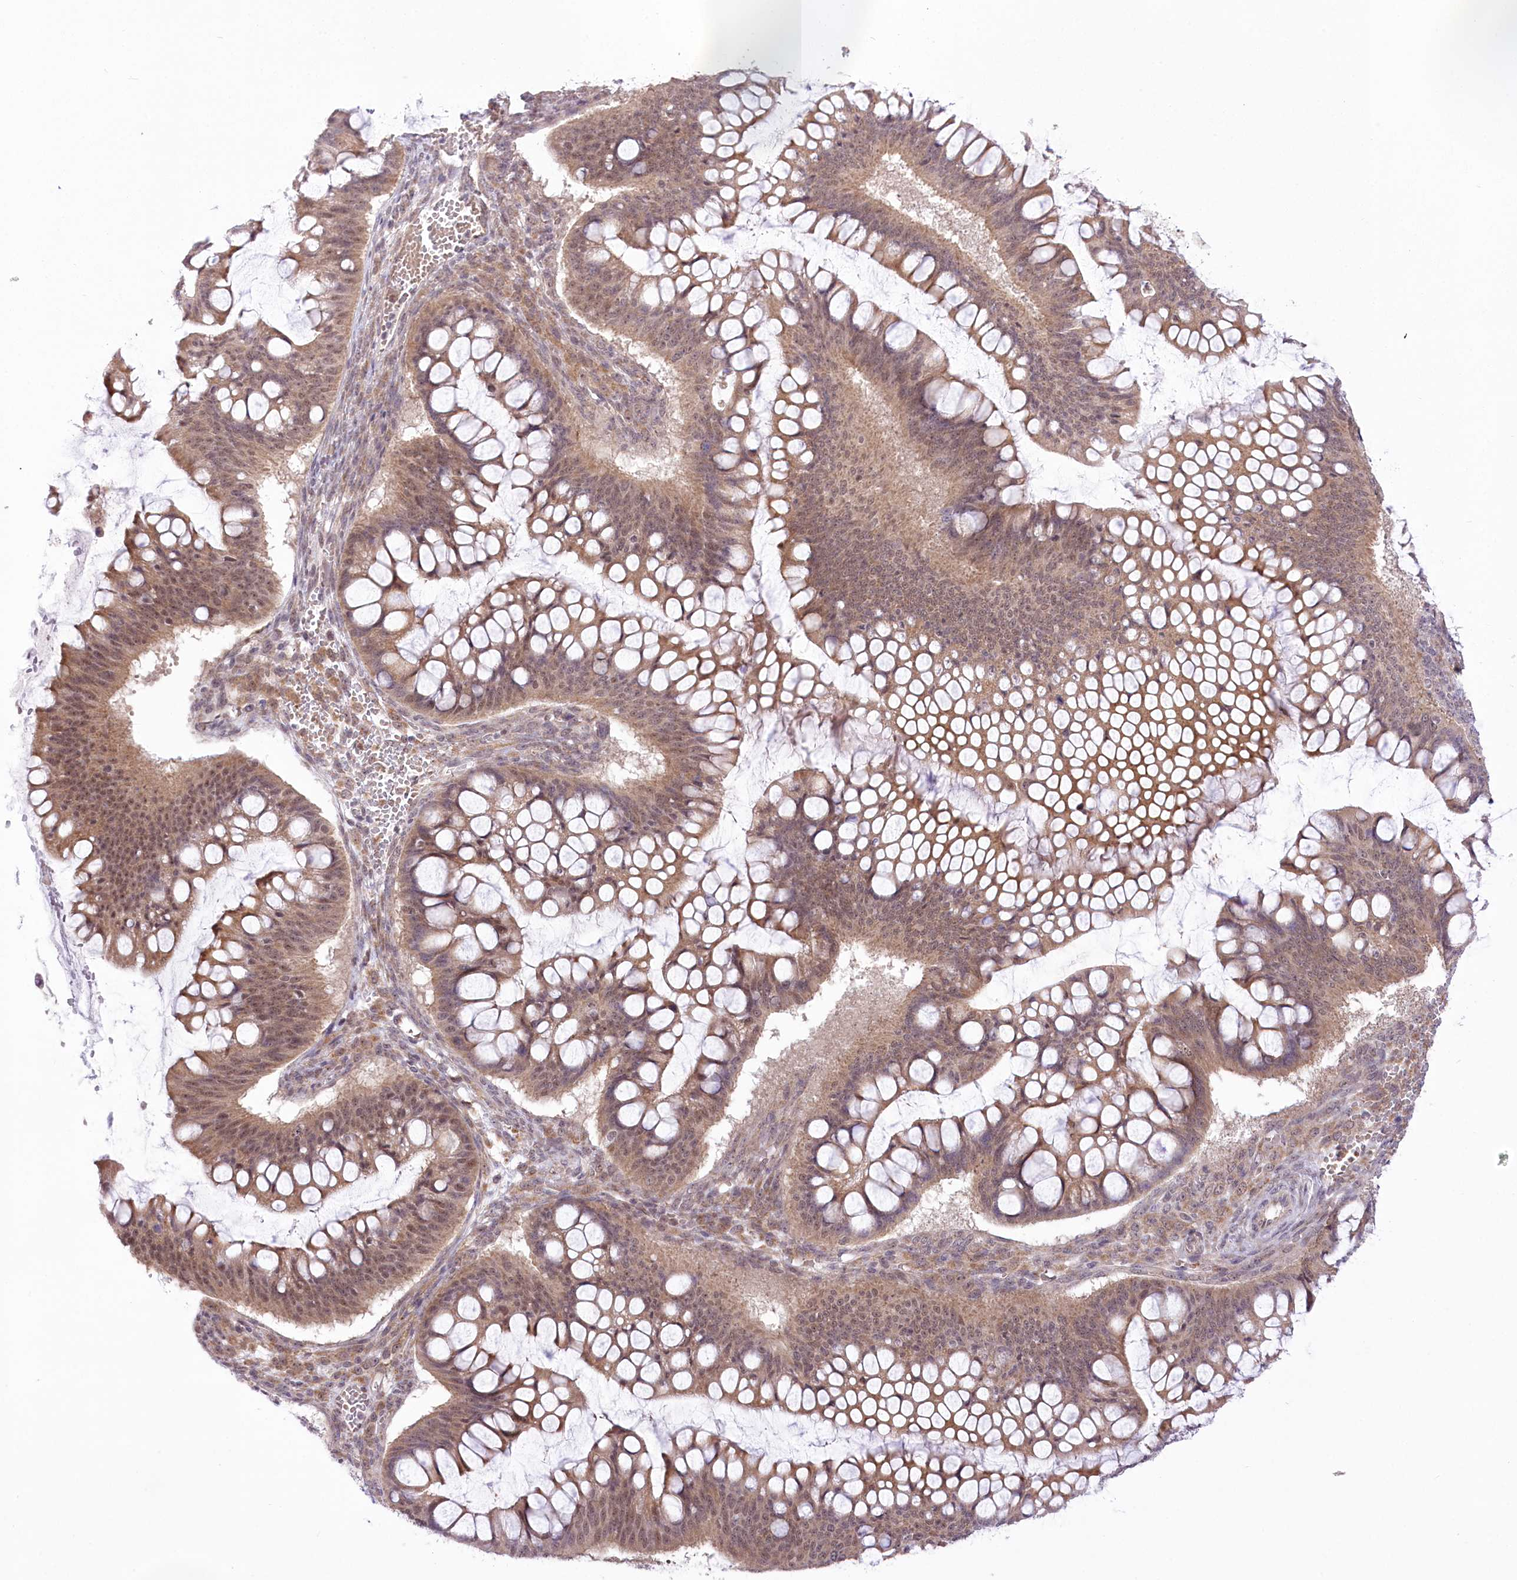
{"staining": {"intensity": "moderate", "quantity": ">75%", "location": "cytoplasmic/membranous,nuclear"}, "tissue": "ovarian cancer", "cell_type": "Tumor cells", "image_type": "cancer", "snomed": [{"axis": "morphology", "description": "Cystadenocarcinoma, mucinous, NOS"}, {"axis": "topography", "description": "Ovary"}], "caption": "Immunohistochemical staining of ovarian cancer shows medium levels of moderate cytoplasmic/membranous and nuclear protein positivity in about >75% of tumor cells.", "gene": "ZMAT2", "patient": {"sex": "female", "age": 73}}